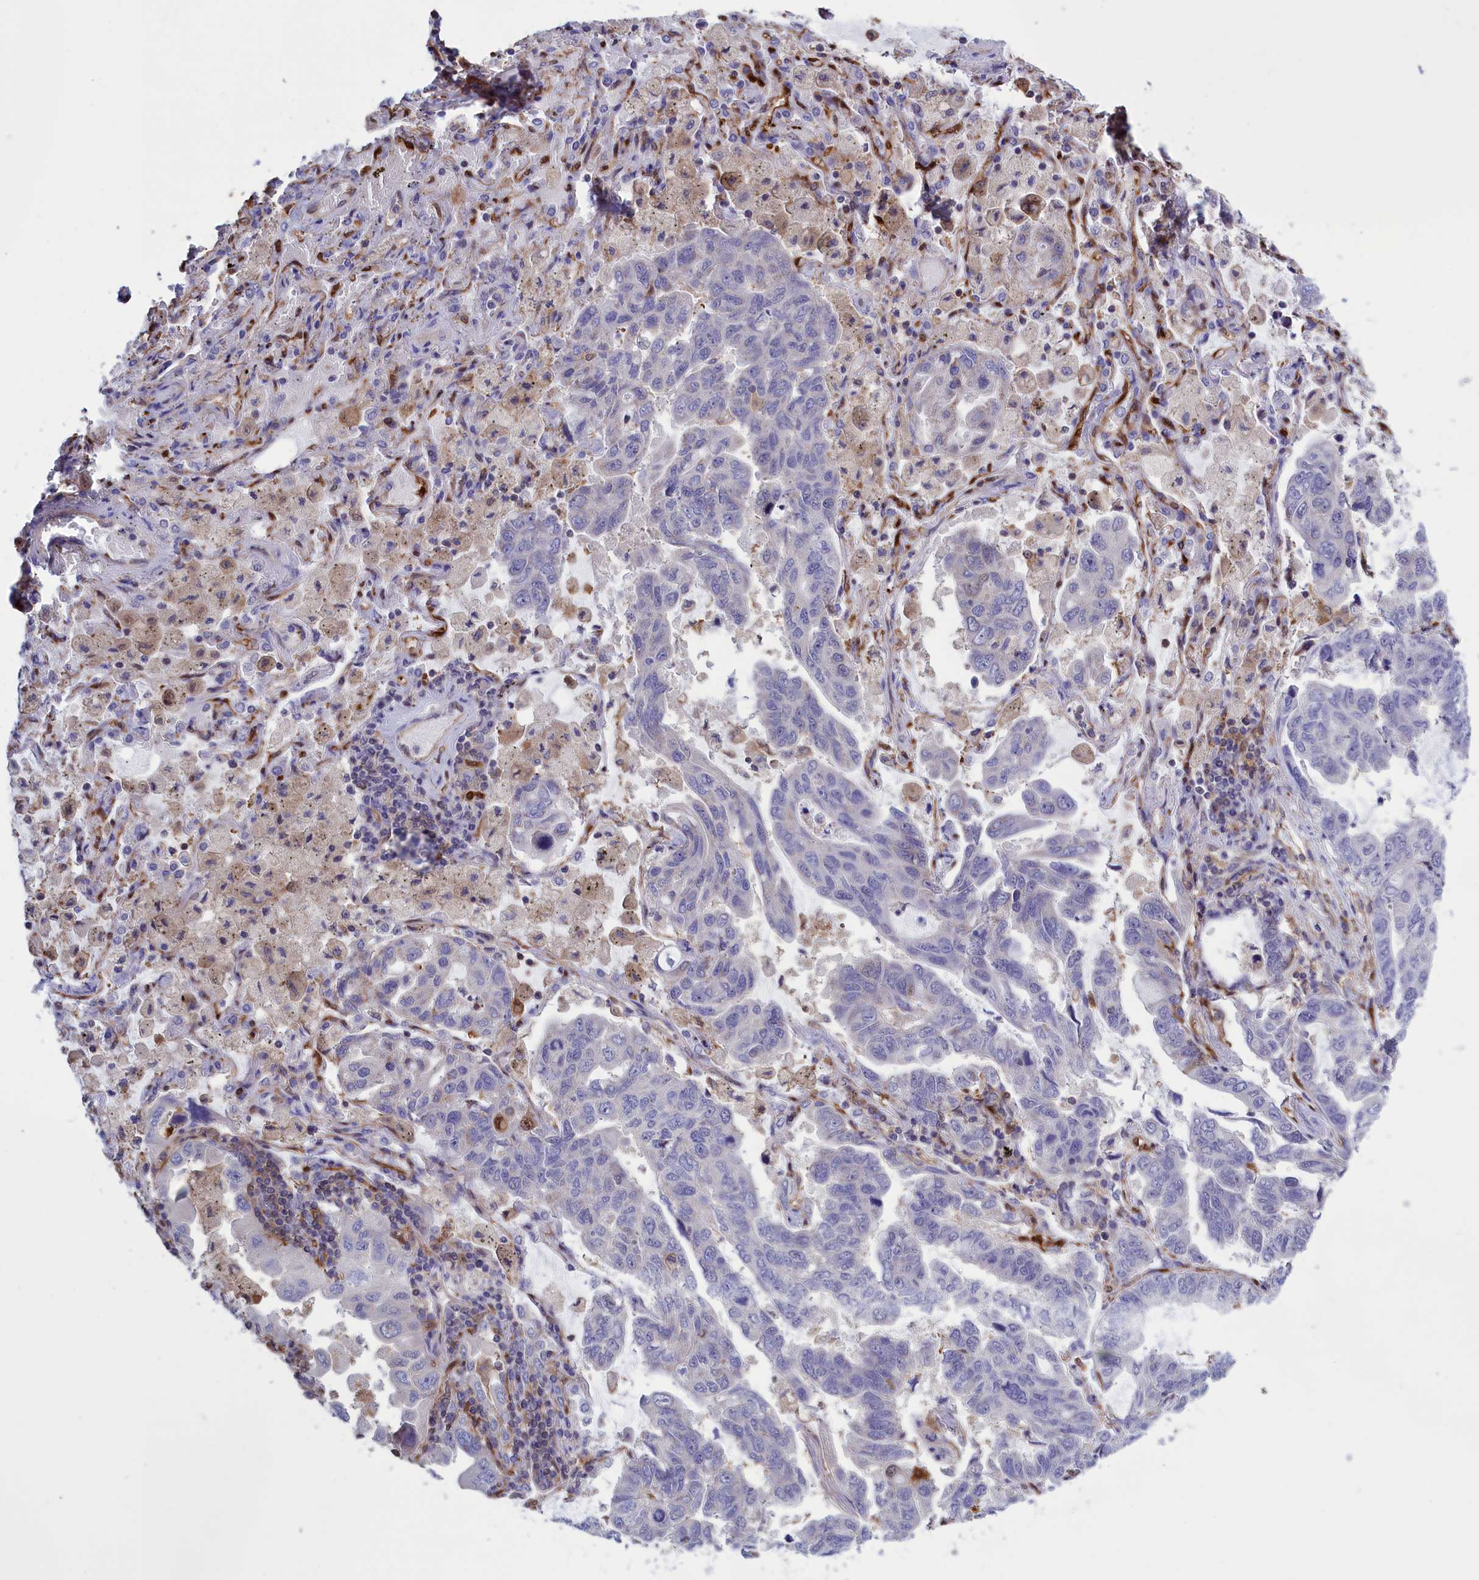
{"staining": {"intensity": "negative", "quantity": "none", "location": "none"}, "tissue": "lung cancer", "cell_type": "Tumor cells", "image_type": "cancer", "snomed": [{"axis": "morphology", "description": "Adenocarcinoma, NOS"}, {"axis": "topography", "description": "Lung"}], "caption": "Micrograph shows no significant protein positivity in tumor cells of lung cancer. The staining is performed using DAB (3,3'-diaminobenzidine) brown chromogen with nuclei counter-stained in using hematoxylin.", "gene": "ARHGAP18", "patient": {"sex": "male", "age": 64}}